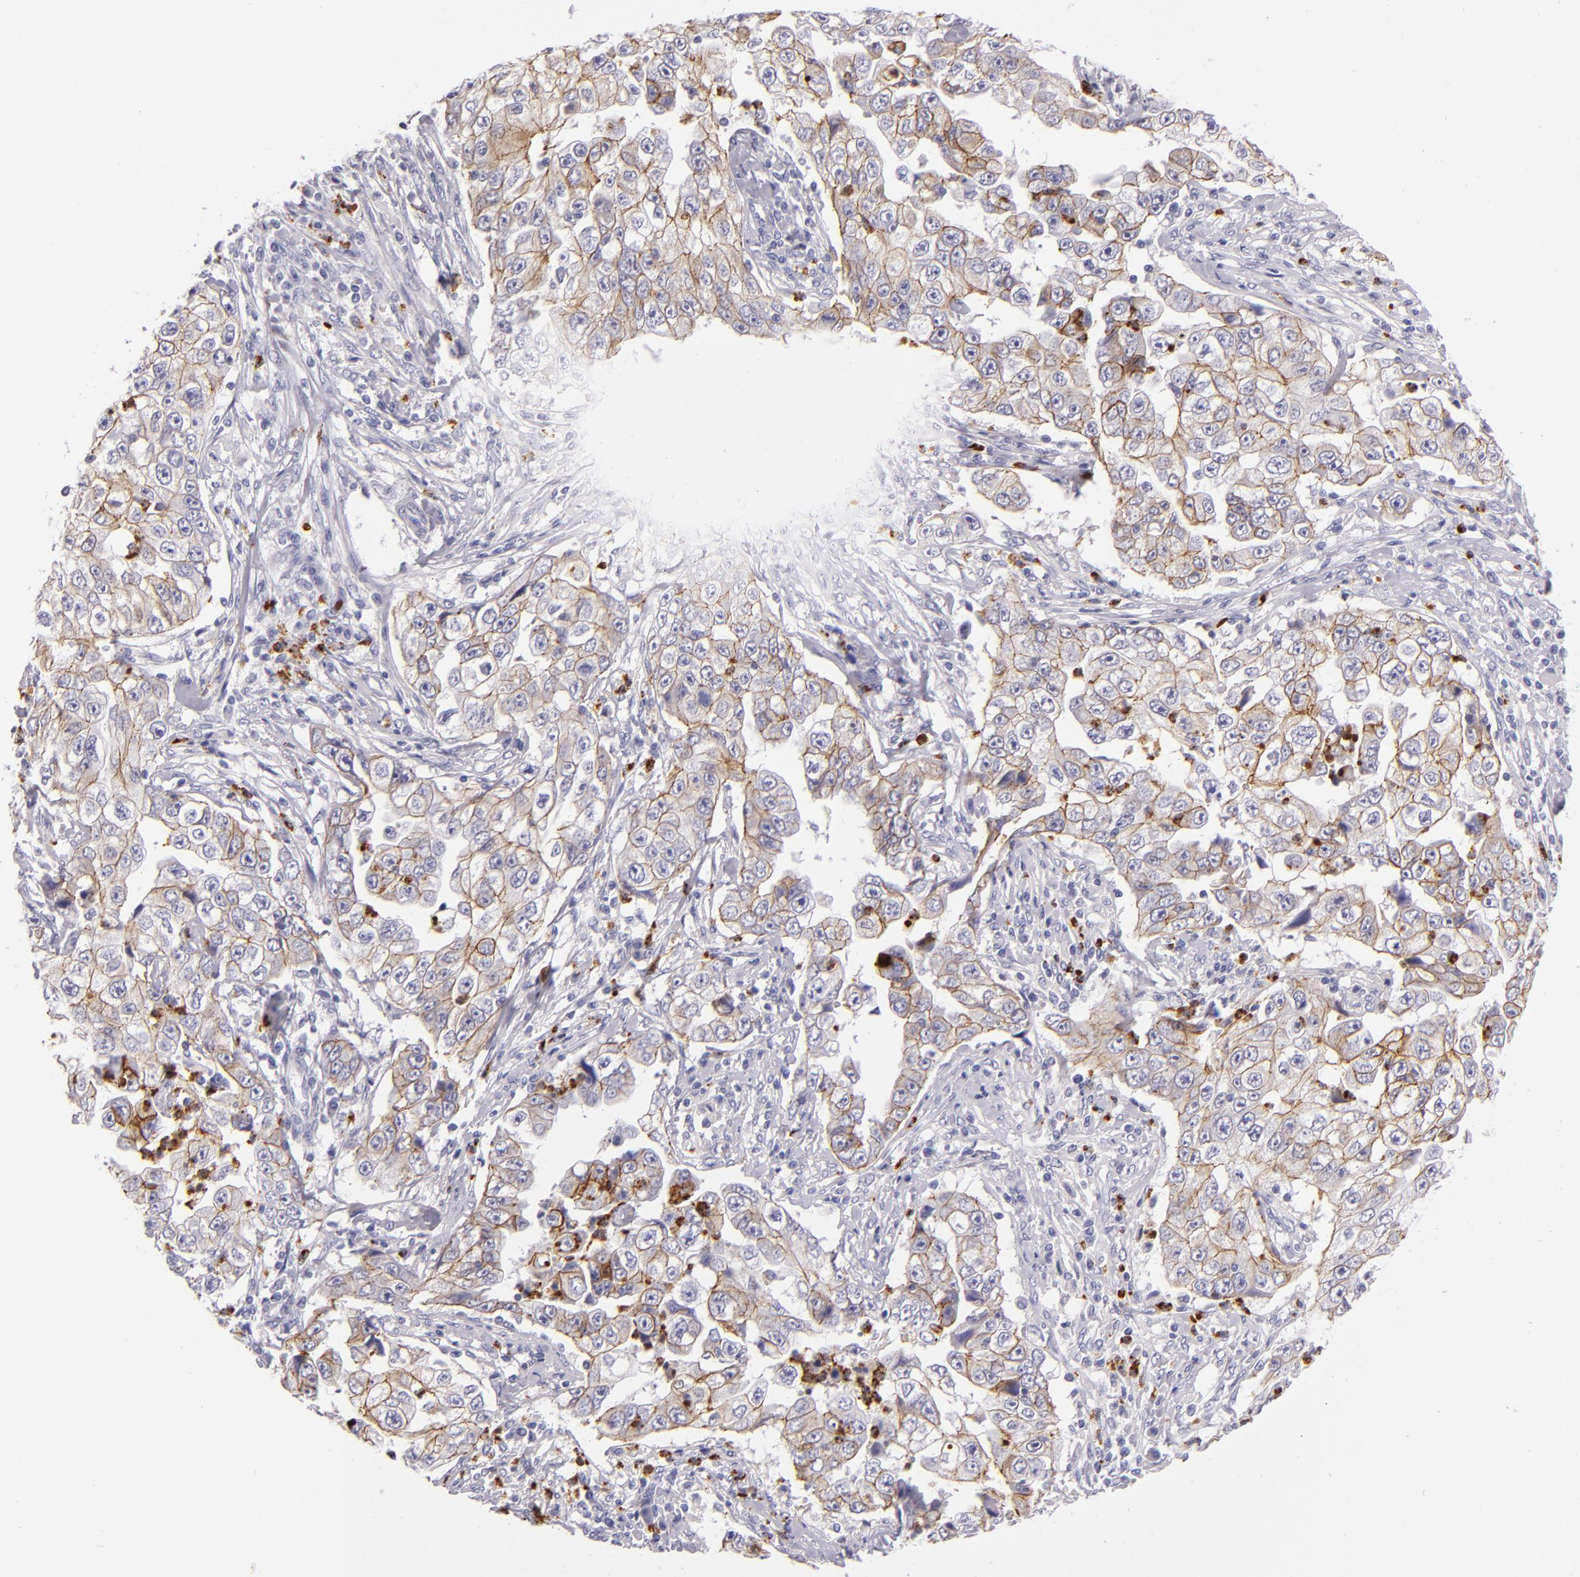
{"staining": {"intensity": "moderate", "quantity": "25%-75%", "location": "cytoplasmic/membranous"}, "tissue": "lung cancer", "cell_type": "Tumor cells", "image_type": "cancer", "snomed": [{"axis": "morphology", "description": "Squamous cell carcinoma, NOS"}, {"axis": "topography", "description": "Lung"}], "caption": "Immunohistochemistry (IHC) histopathology image of human lung cancer stained for a protein (brown), which displays medium levels of moderate cytoplasmic/membranous expression in about 25%-75% of tumor cells.", "gene": "CDH3", "patient": {"sex": "male", "age": 64}}